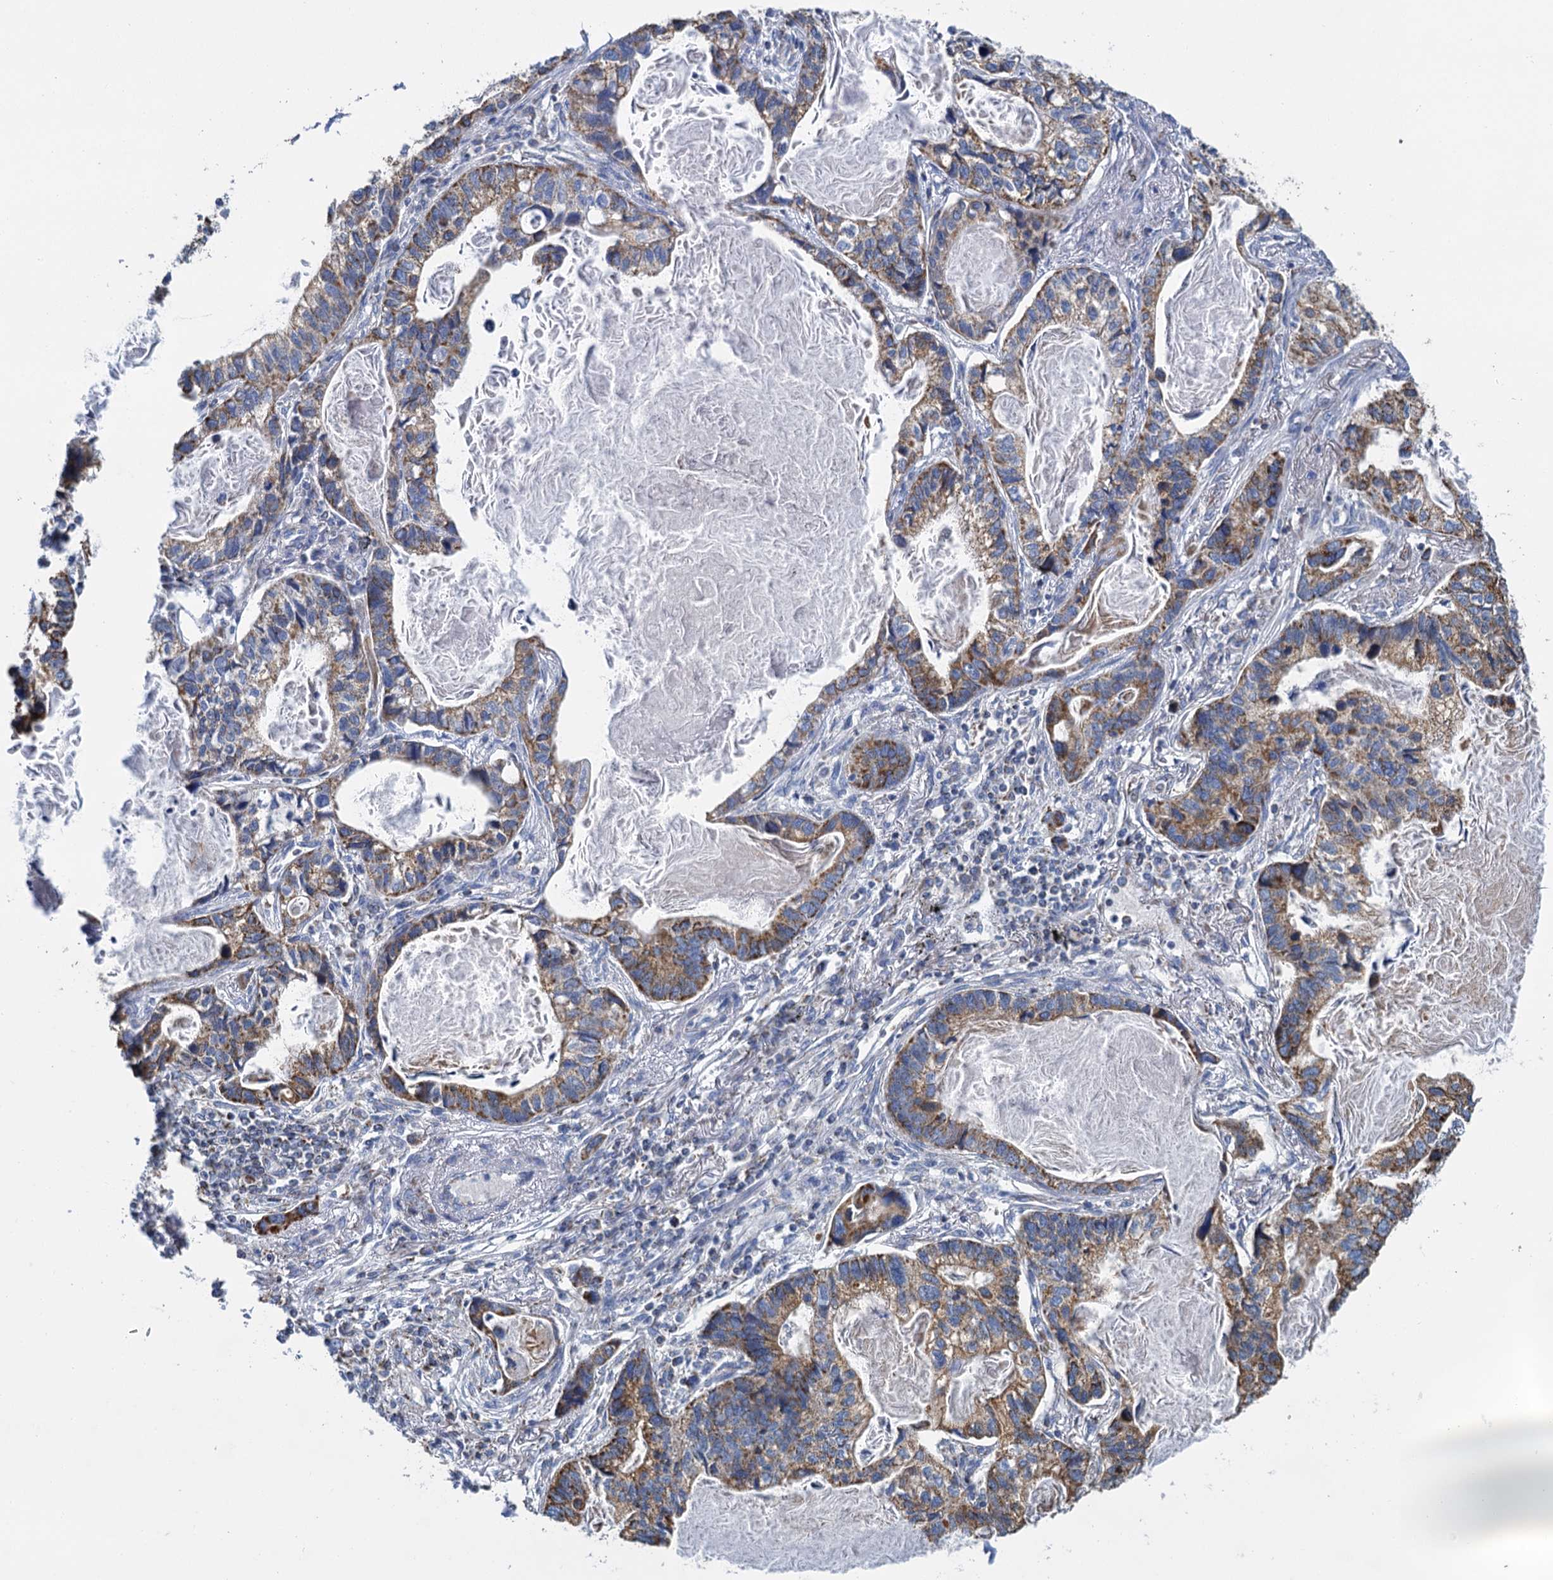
{"staining": {"intensity": "moderate", "quantity": ">75%", "location": "cytoplasmic/membranous"}, "tissue": "lung cancer", "cell_type": "Tumor cells", "image_type": "cancer", "snomed": [{"axis": "morphology", "description": "Adenocarcinoma, NOS"}, {"axis": "topography", "description": "Lung"}], "caption": "Immunohistochemical staining of human lung cancer (adenocarcinoma) displays moderate cytoplasmic/membranous protein staining in about >75% of tumor cells. (DAB (3,3'-diaminobenzidine) IHC with brightfield microscopy, high magnification).", "gene": "CCP110", "patient": {"sex": "male", "age": 67}}